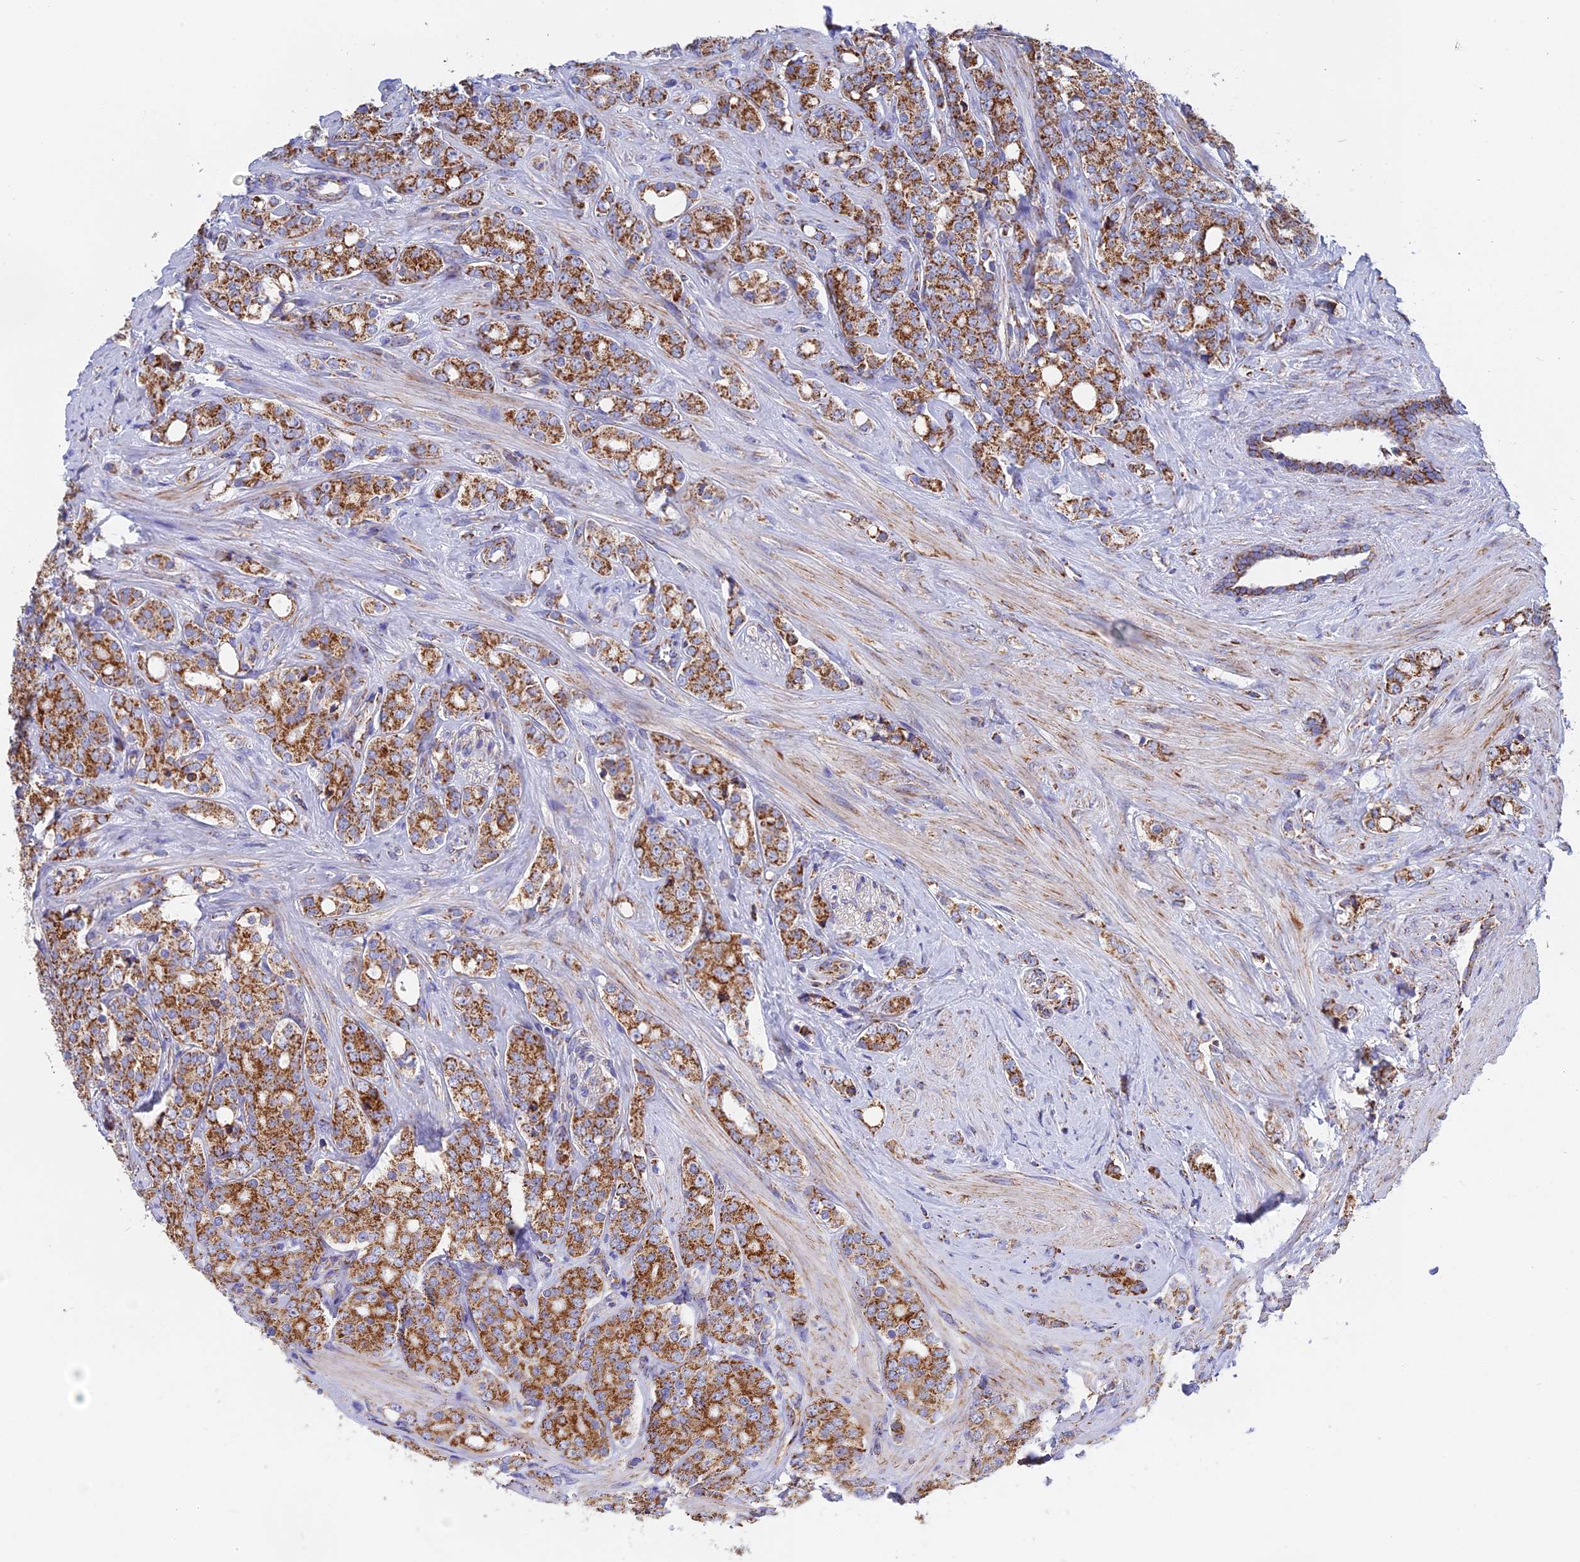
{"staining": {"intensity": "moderate", "quantity": ">75%", "location": "cytoplasmic/membranous"}, "tissue": "prostate cancer", "cell_type": "Tumor cells", "image_type": "cancer", "snomed": [{"axis": "morphology", "description": "Adenocarcinoma, High grade"}, {"axis": "topography", "description": "Prostate"}], "caption": "Tumor cells display medium levels of moderate cytoplasmic/membranous positivity in about >75% of cells in human prostate cancer (high-grade adenocarcinoma). The protein is stained brown, and the nuclei are stained in blue (DAB IHC with brightfield microscopy, high magnification).", "gene": "NDUFA5", "patient": {"sex": "male", "age": 62}}